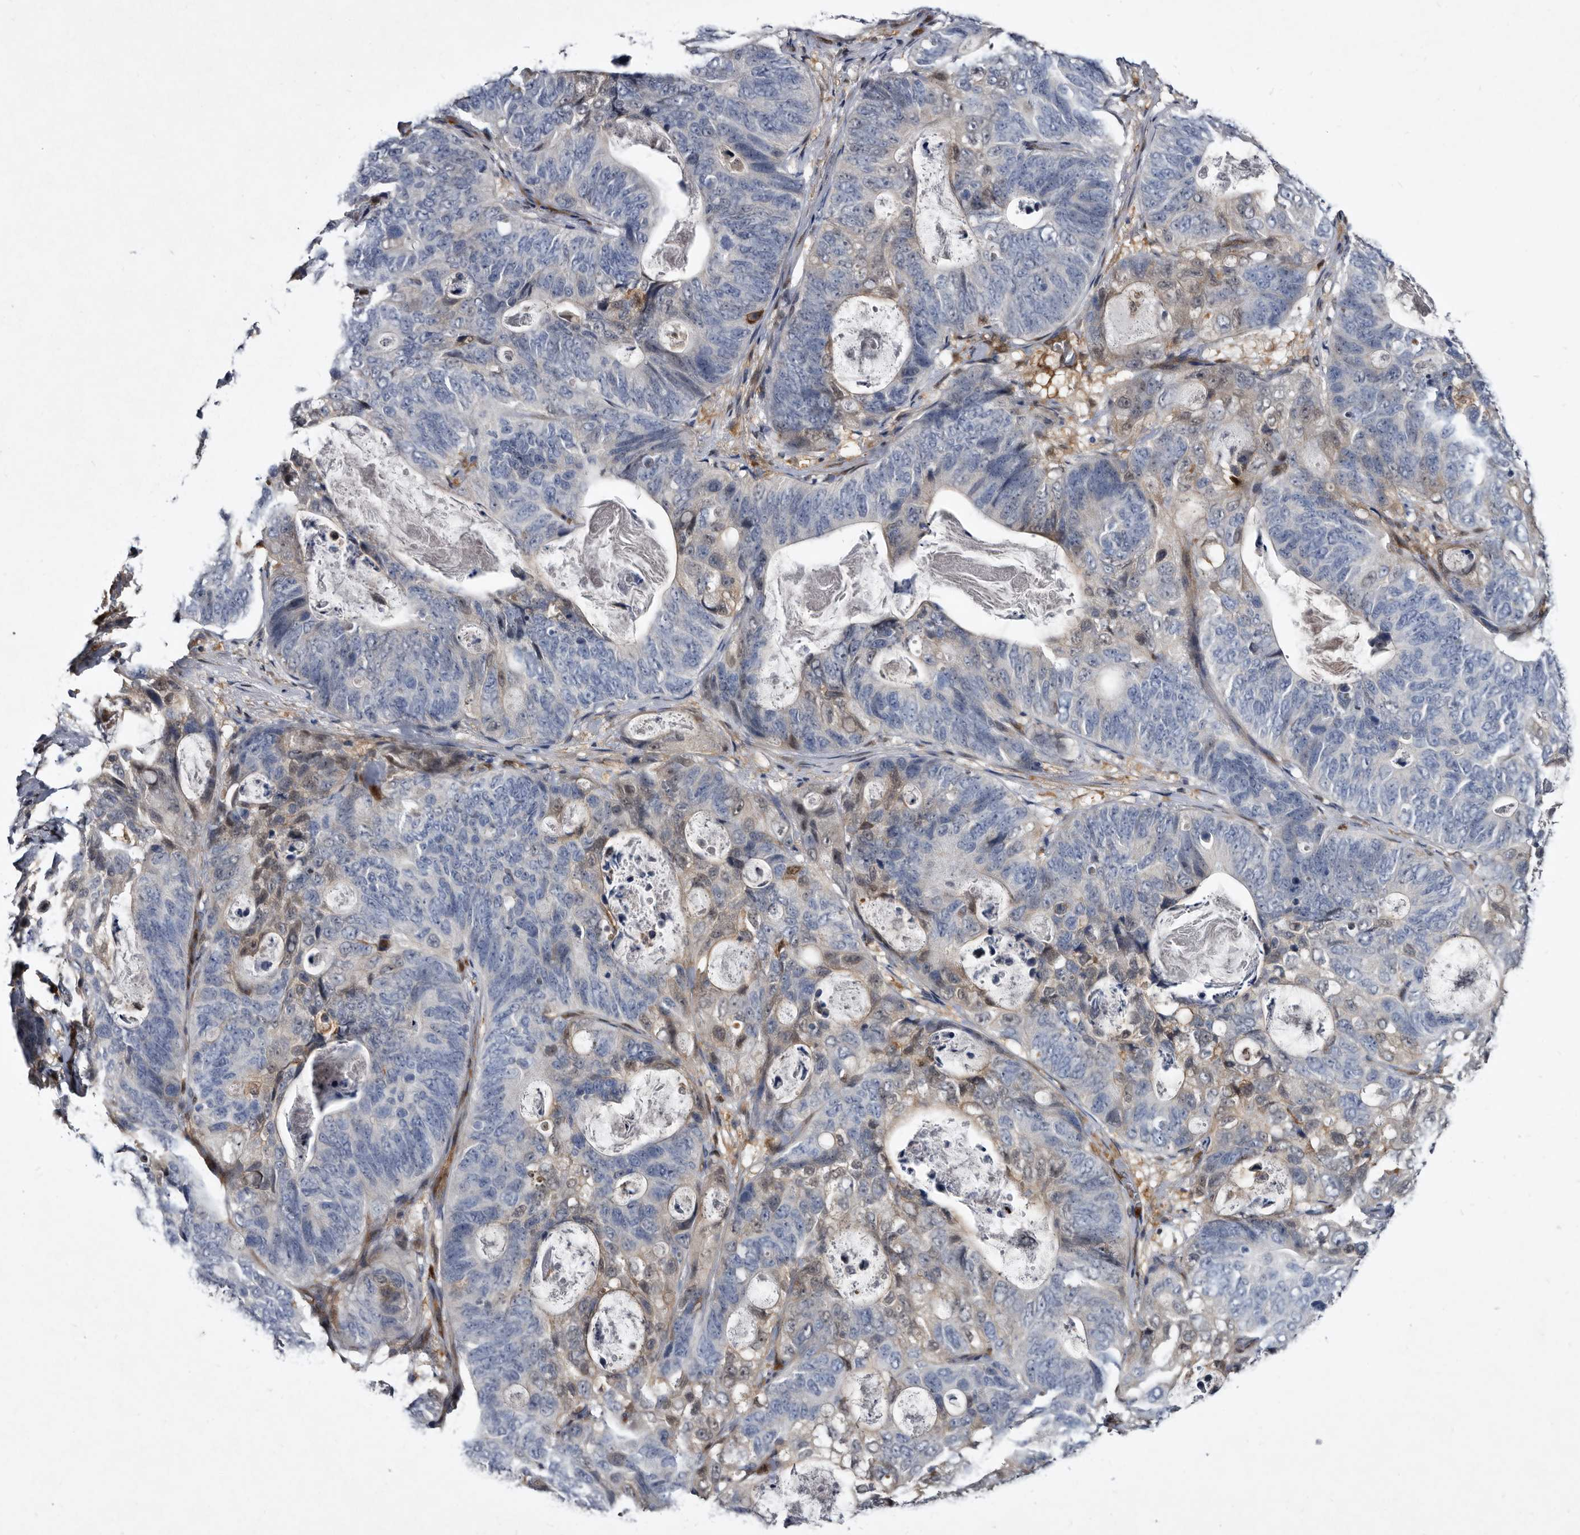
{"staining": {"intensity": "negative", "quantity": "none", "location": "none"}, "tissue": "stomach cancer", "cell_type": "Tumor cells", "image_type": "cancer", "snomed": [{"axis": "morphology", "description": "Normal tissue, NOS"}, {"axis": "morphology", "description": "Adenocarcinoma, NOS"}, {"axis": "topography", "description": "Stomach"}], "caption": "The image exhibits no significant staining in tumor cells of stomach cancer (adenocarcinoma).", "gene": "SERPINB8", "patient": {"sex": "female", "age": 89}}